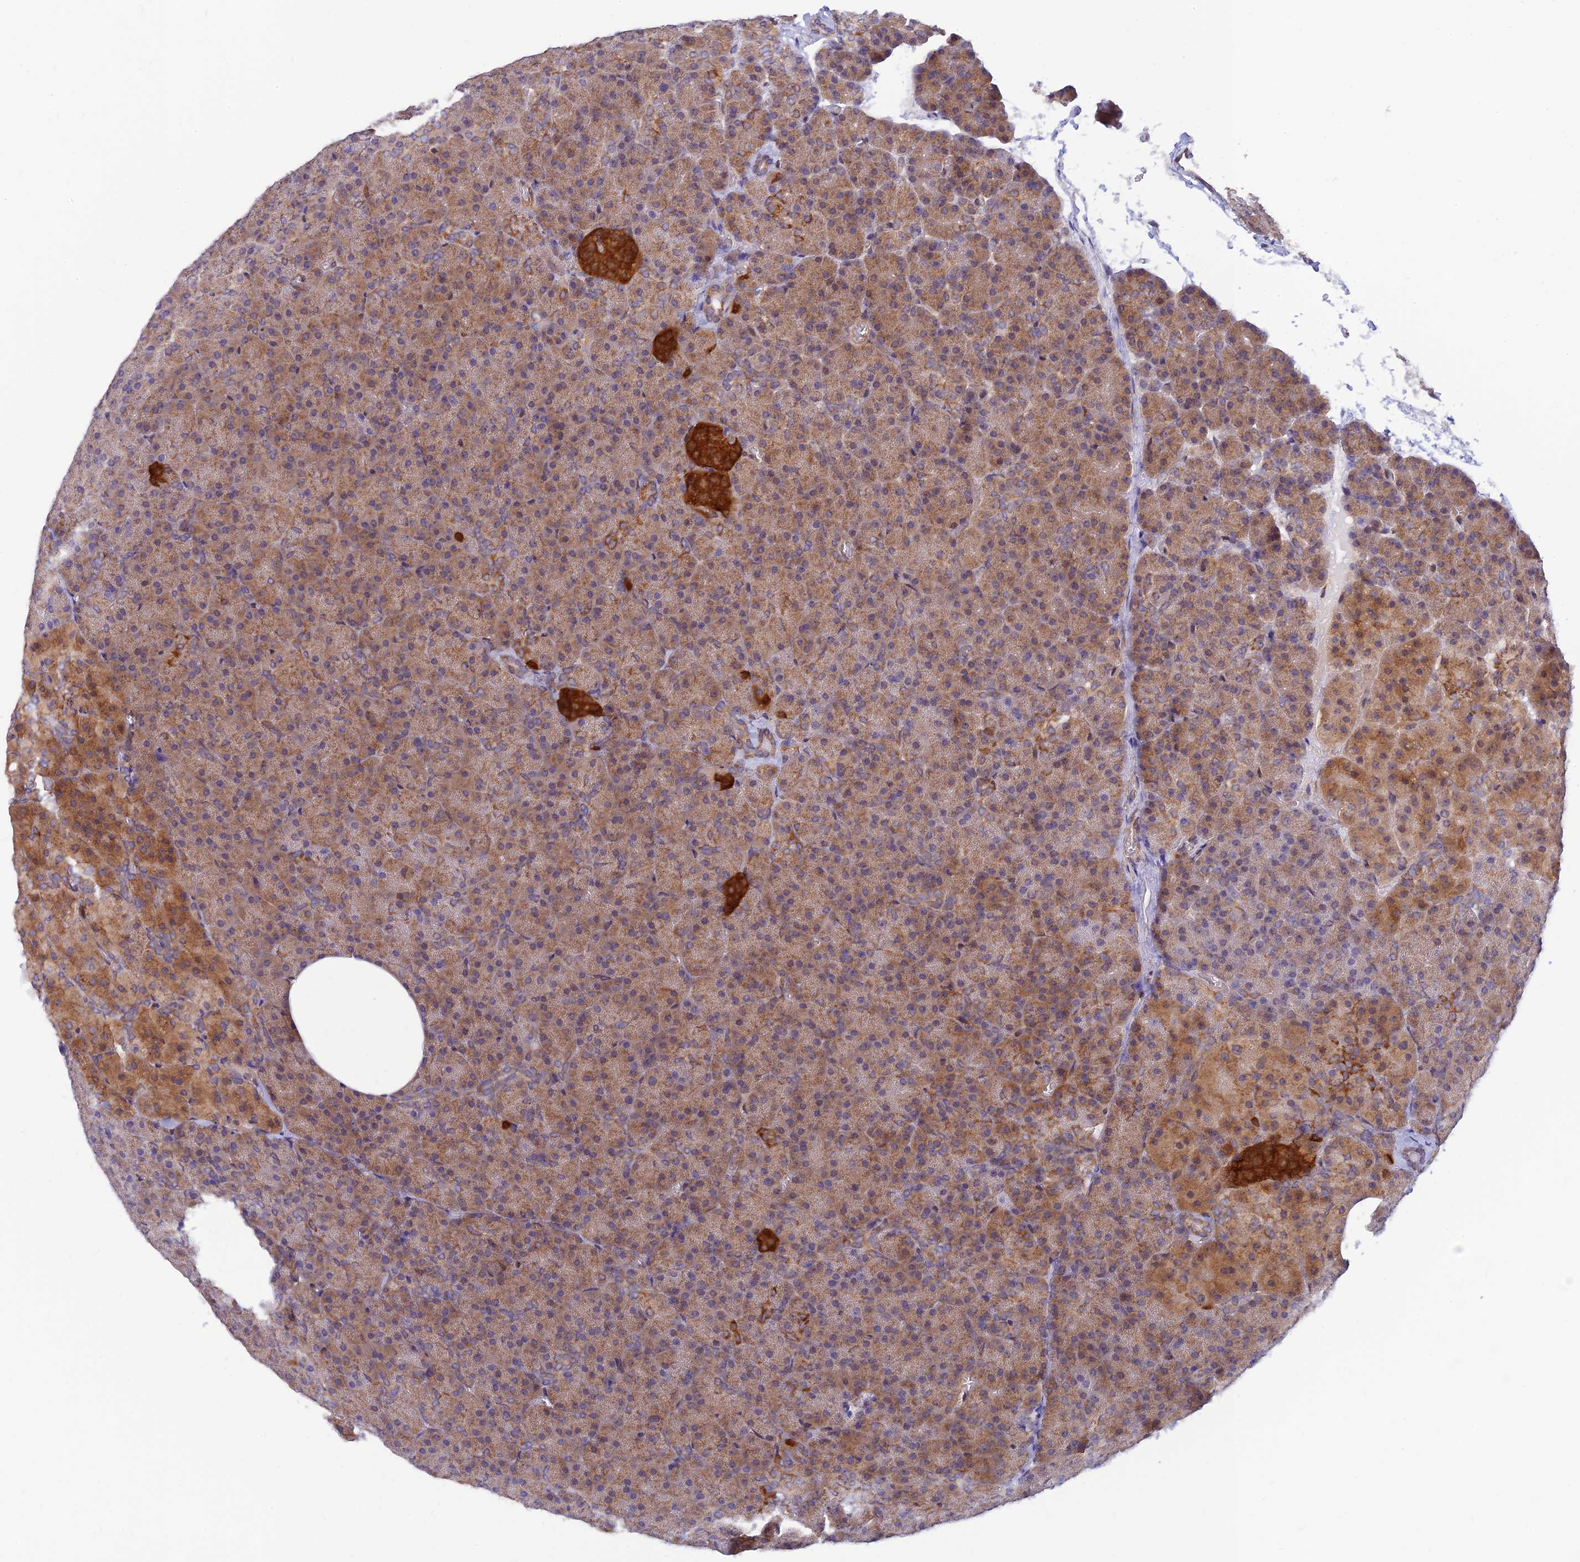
{"staining": {"intensity": "moderate", "quantity": ">75%", "location": "cytoplasmic/membranous"}, "tissue": "pancreas", "cell_type": "Exocrine glandular cells", "image_type": "normal", "snomed": [{"axis": "morphology", "description": "Normal tissue, NOS"}, {"axis": "morphology", "description": "Carcinoid, malignant, NOS"}, {"axis": "topography", "description": "Pancreas"}], "caption": "A photomicrograph of human pancreas stained for a protein demonstrates moderate cytoplasmic/membranous brown staining in exocrine glandular cells. (DAB (3,3'-diaminobenzidine) IHC with brightfield microscopy, high magnification).", "gene": "LYSMD2", "patient": {"sex": "female", "age": 35}}